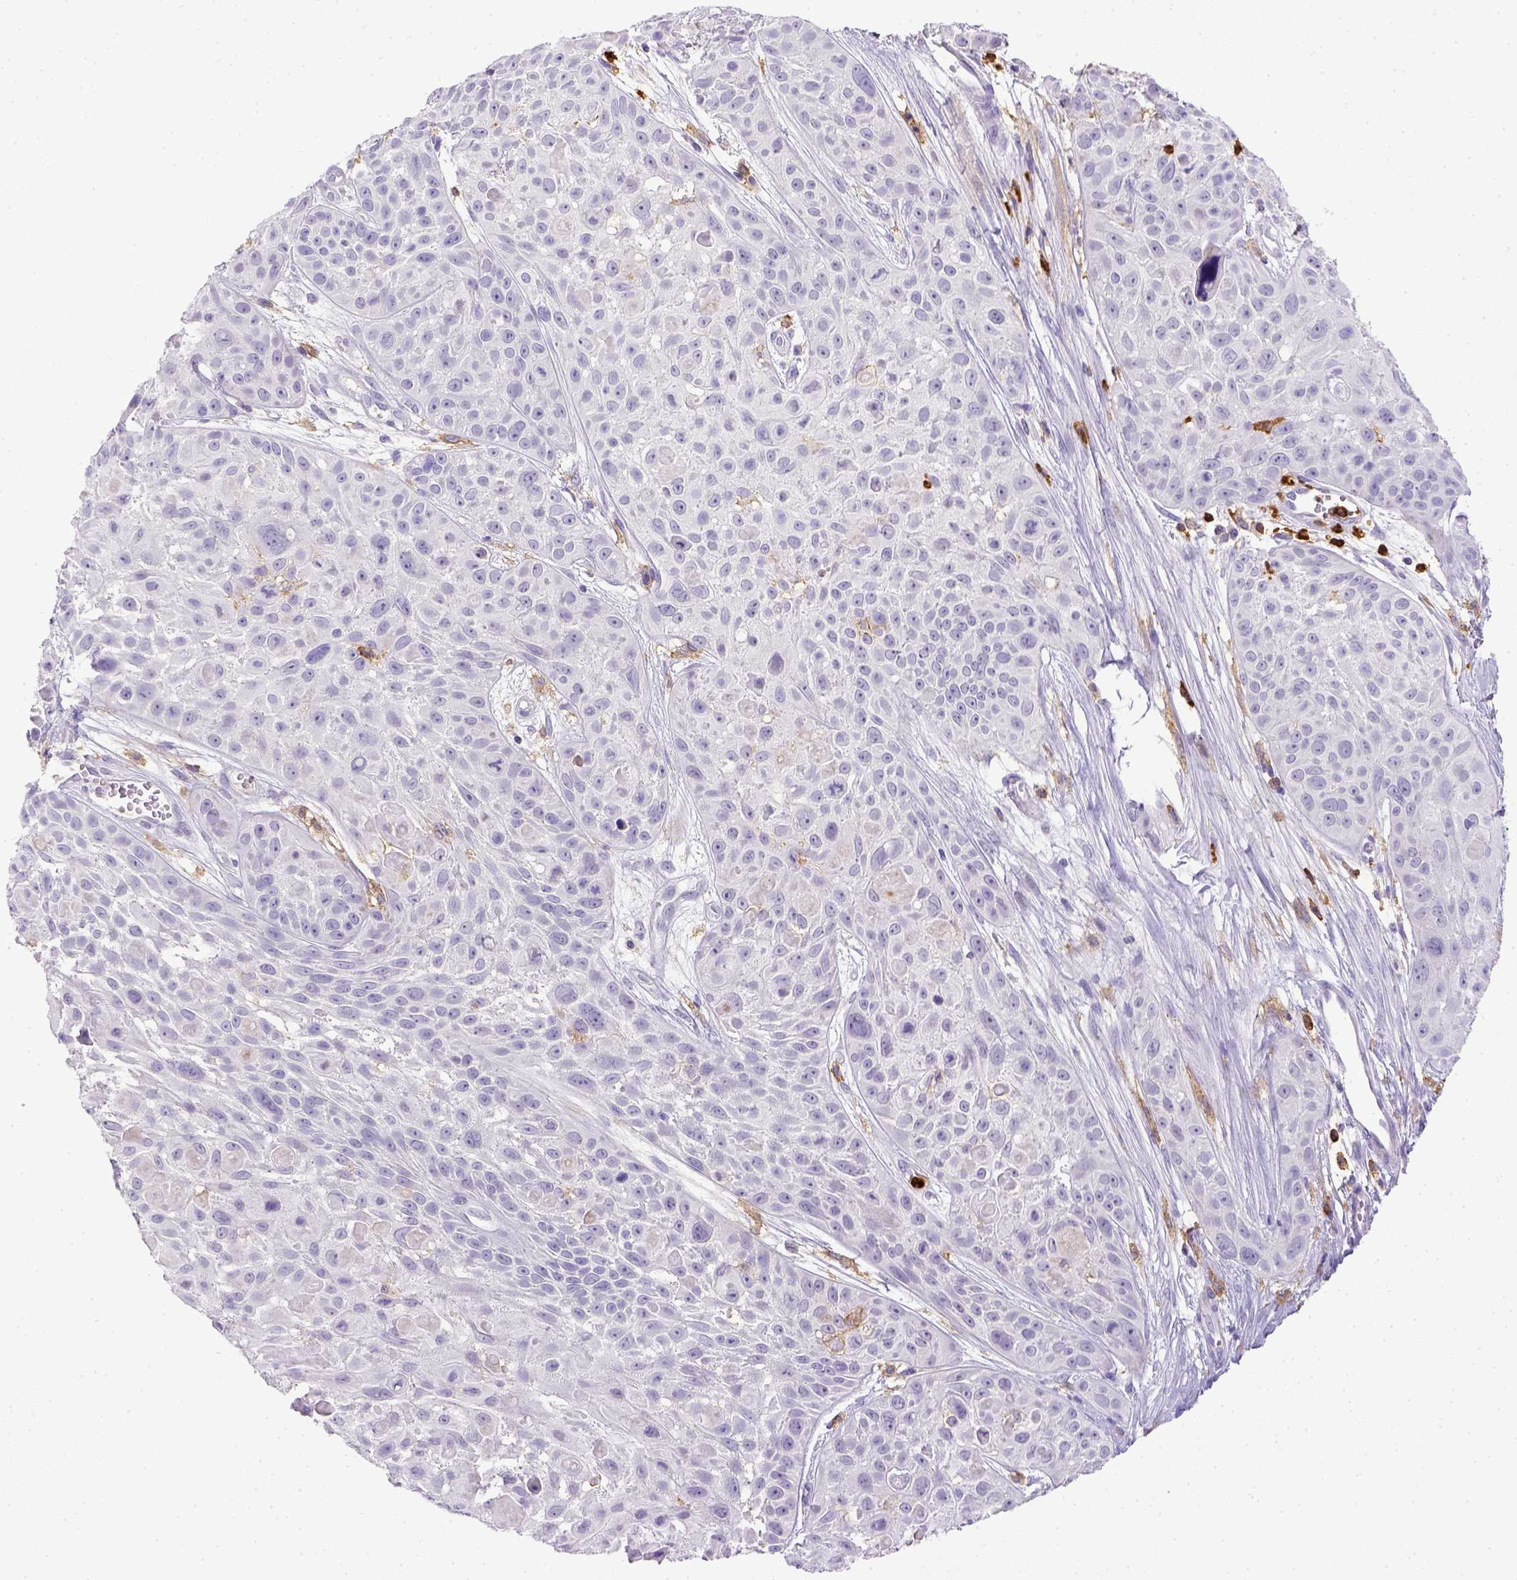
{"staining": {"intensity": "negative", "quantity": "none", "location": "none"}, "tissue": "skin cancer", "cell_type": "Tumor cells", "image_type": "cancer", "snomed": [{"axis": "morphology", "description": "Squamous cell carcinoma, NOS"}, {"axis": "topography", "description": "Skin"}, {"axis": "topography", "description": "Anal"}], "caption": "Tumor cells show no significant protein staining in squamous cell carcinoma (skin).", "gene": "ITGAM", "patient": {"sex": "female", "age": 75}}